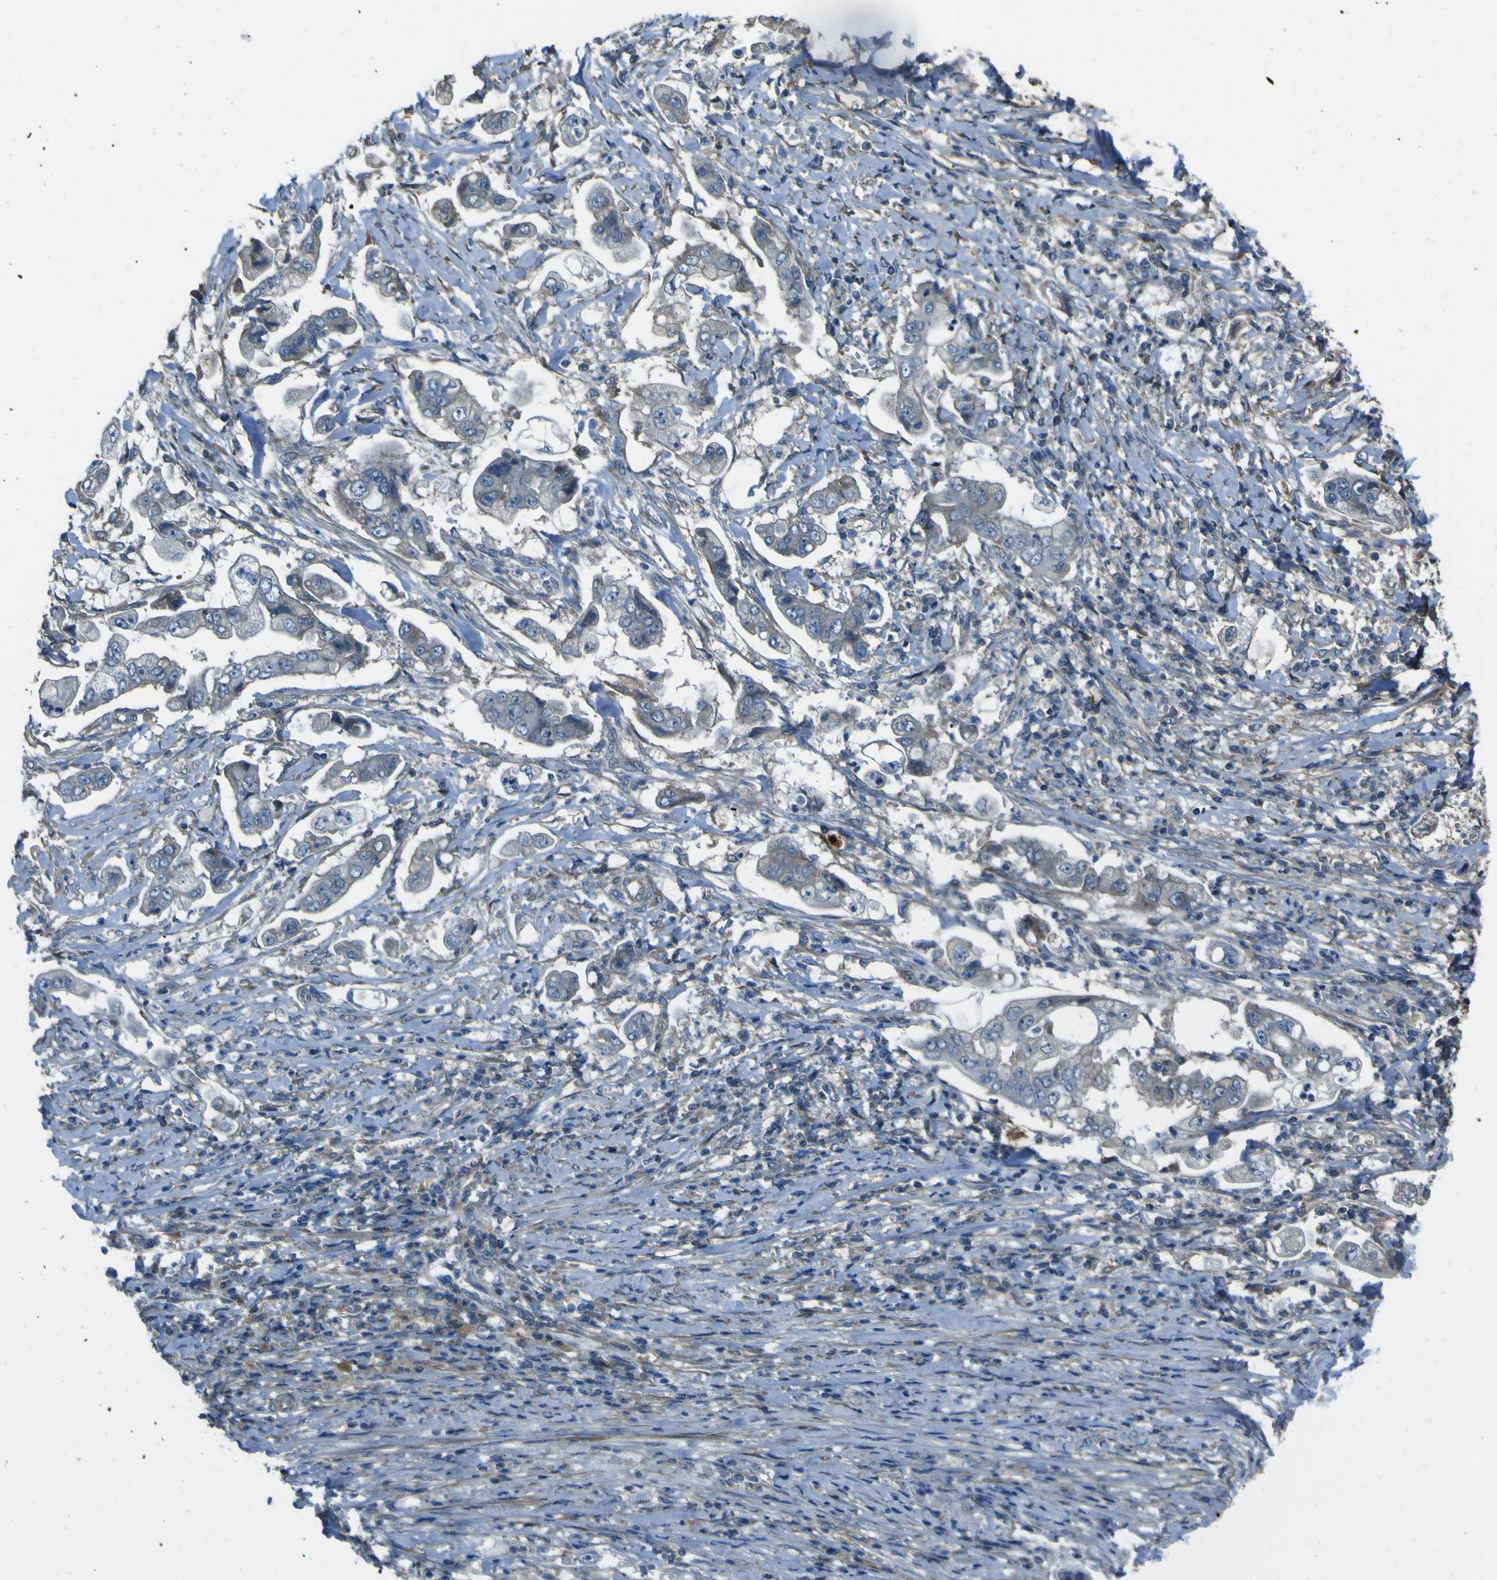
{"staining": {"intensity": "negative", "quantity": "none", "location": "none"}, "tissue": "stomach cancer", "cell_type": "Tumor cells", "image_type": "cancer", "snomed": [{"axis": "morphology", "description": "Adenocarcinoma, NOS"}, {"axis": "topography", "description": "Stomach"}], "caption": "Stomach adenocarcinoma was stained to show a protein in brown. There is no significant positivity in tumor cells.", "gene": "NAALADL2", "patient": {"sex": "male", "age": 62}}